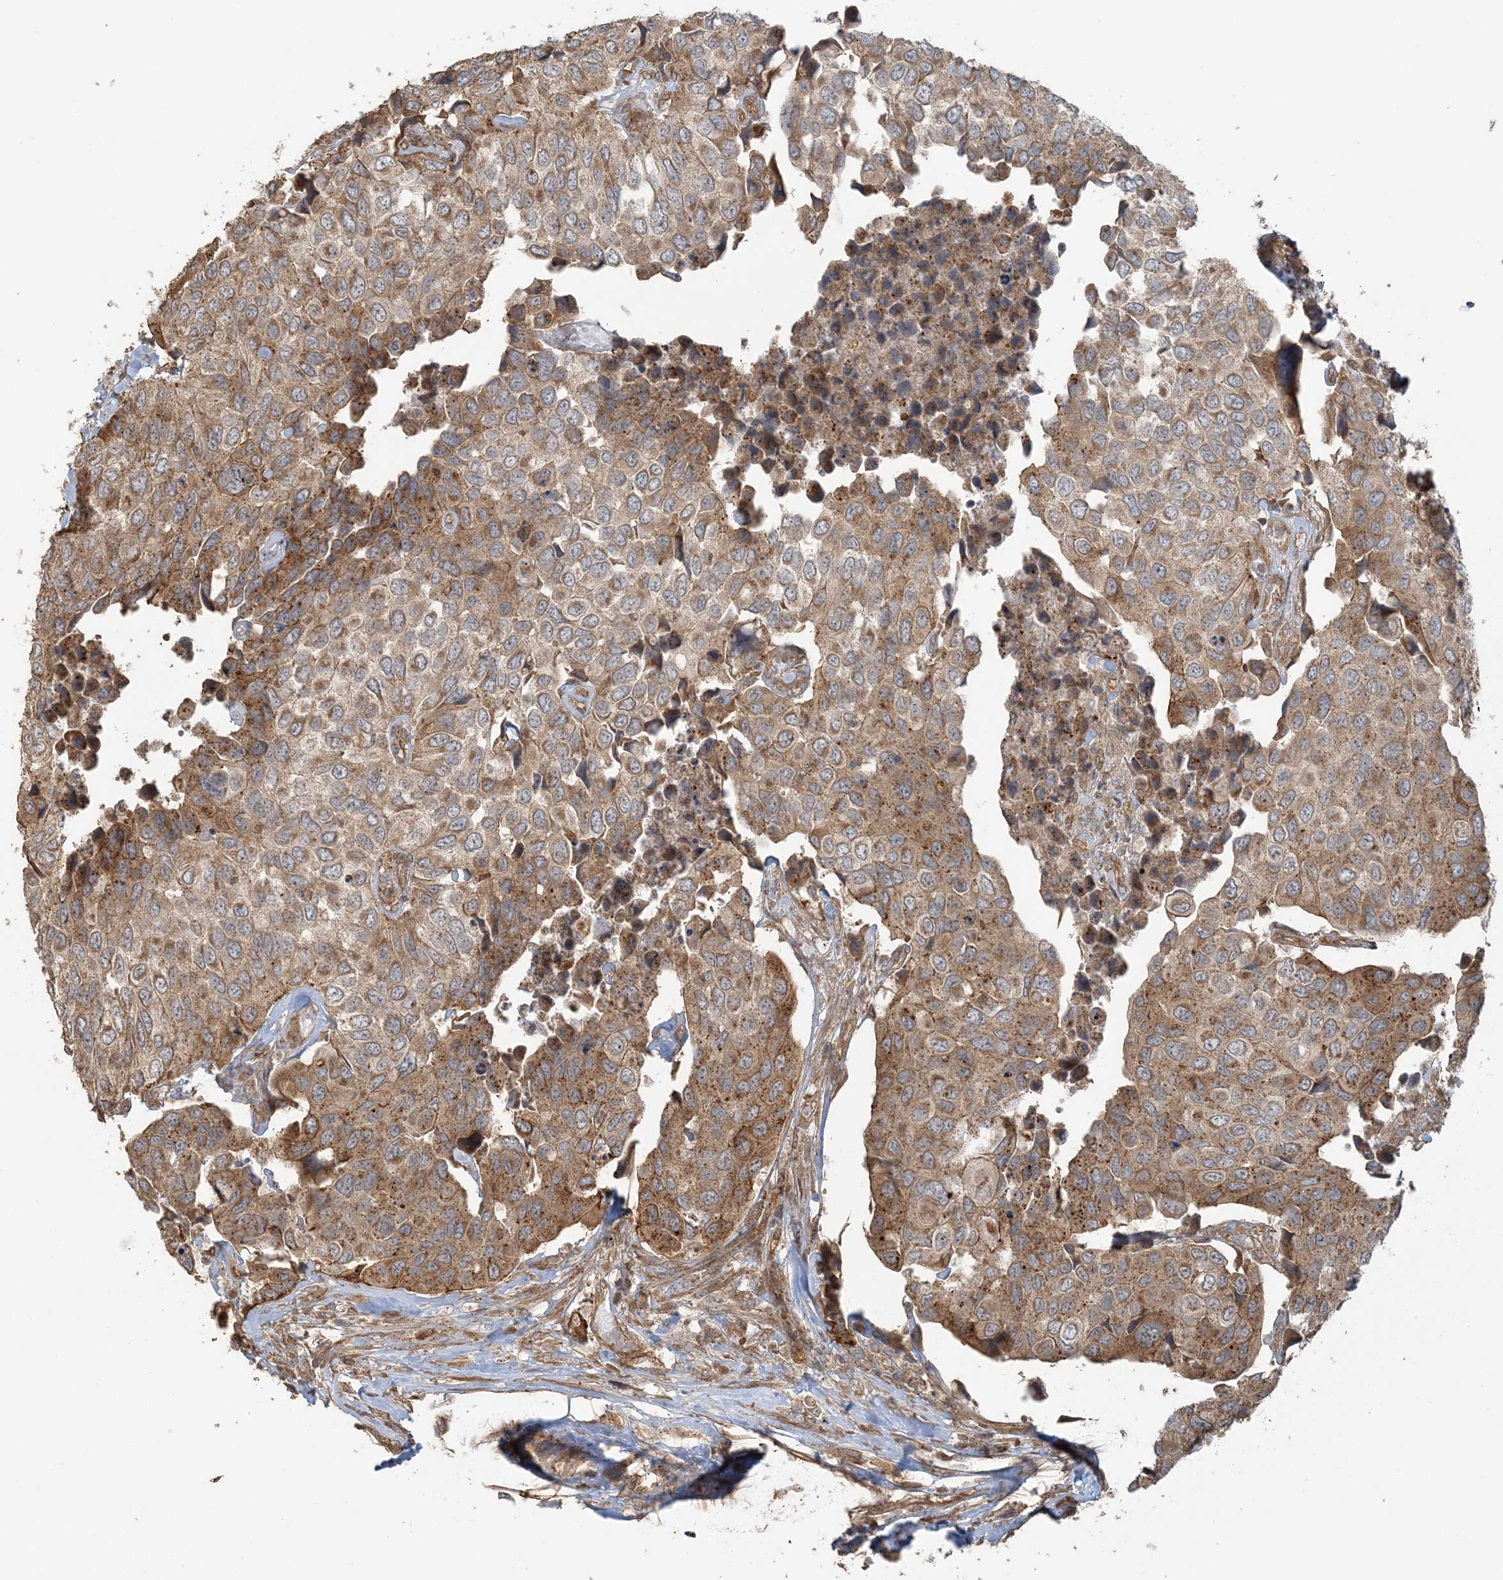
{"staining": {"intensity": "moderate", "quantity": ">75%", "location": "cytoplasmic/membranous"}, "tissue": "urothelial cancer", "cell_type": "Tumor cells", "image_type": "cancer", "snomed": [{"axis": "morphology", "description": "Urothelial carcinoma, High grade"}, {"axis": "topography", "description": "Urinary bladder"}], "caption": "Human high-grade urothelial carcinoma stained with a protein marker reveals moderate staining in tumor cells.", "gene": "STIM2", "patient": {"sex": "male", "age": 74}}